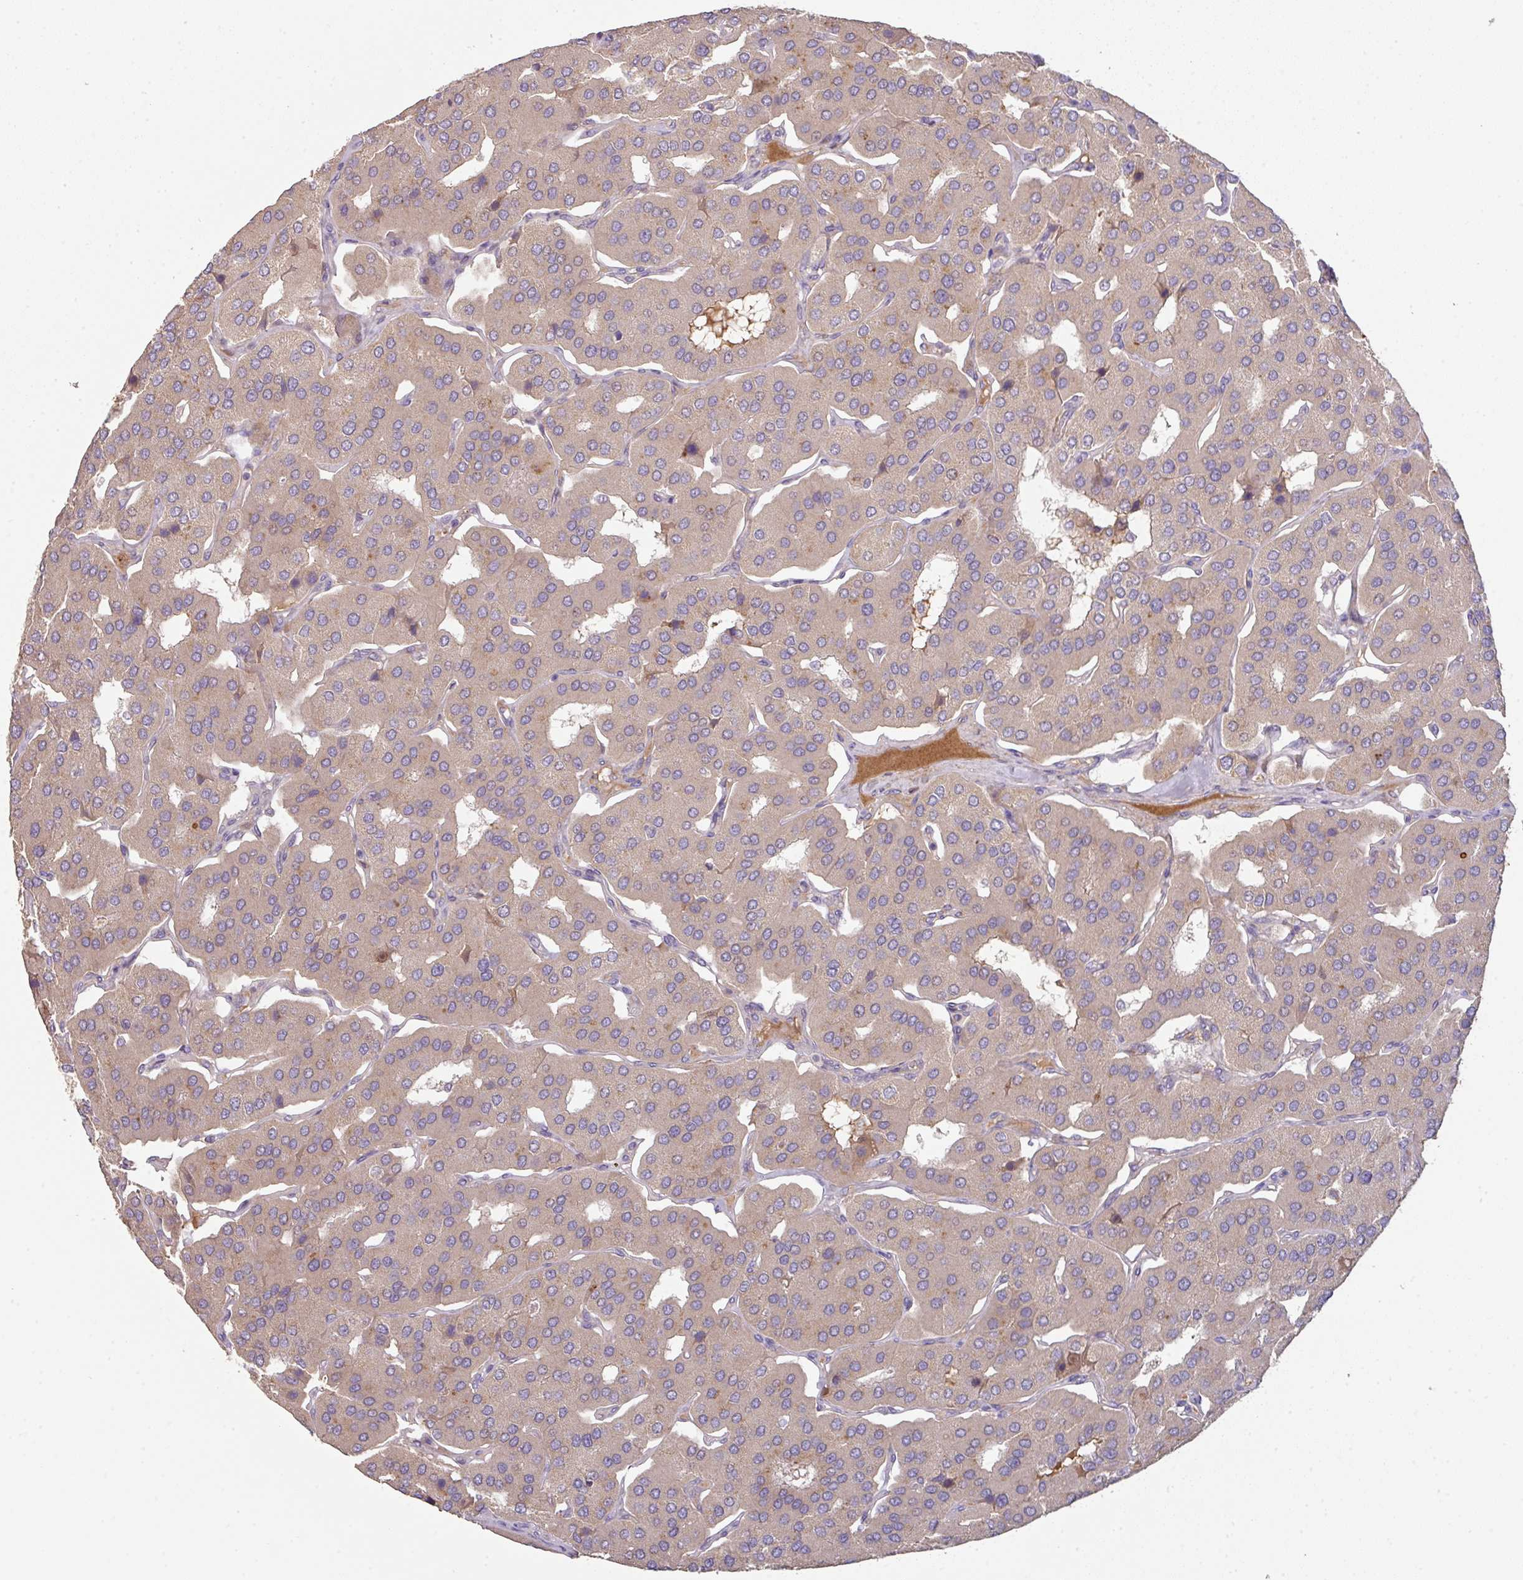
{"staining": {"intensity": "weak", "quantity": ">75%", "location": "cytoplasmic/membranous"}, "tissue": "parathyroid gland", "cell_type": "Glandular cells", "image_type": "normal", "snomed": [{"axis": "morphology", "description": "Normal tissue, NOS"}, {"axis": "morphology", "description": "Adenoma, NOS"}, {"axis": "topography", "description": "Parathyroid gland"}], "caption": "IHC image of benign human parathyroid gland stained for a protein (brown), which demonstrates low levels of weak cytoplasmic/membranous positivity in about >75% of glandular cells.", "gene": "ZNF266", "patient": {"sex": "female", "age": 86}}